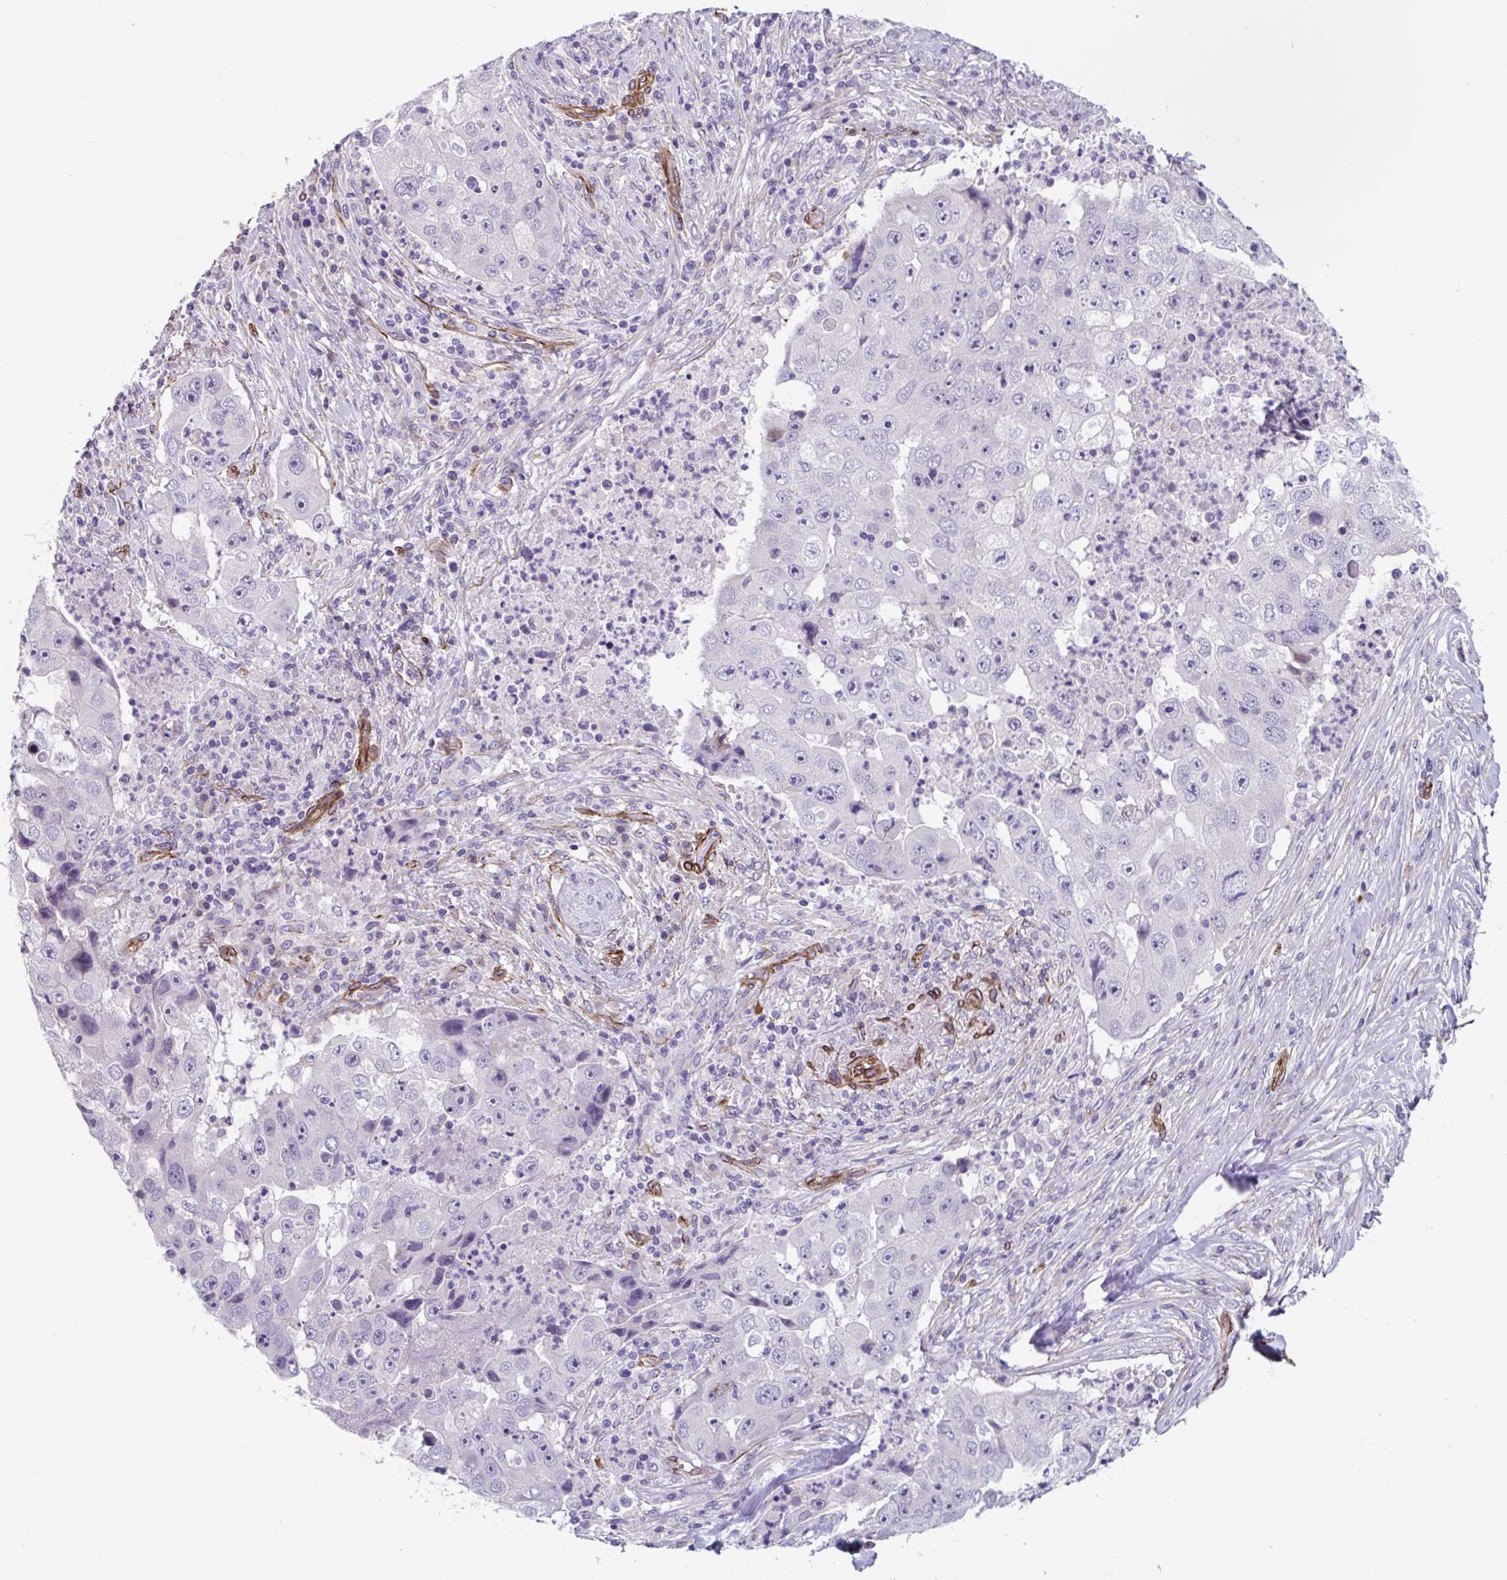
{"staining": {"intensity": "negative", "quantity": "none", "location": "none"}, "tissue": "lung cancer", "cell_type": "Tumor cells", "image_type": "cancer", "snomed": [{"axis": "morphology", "description": "Squamous cell carcinoma, NOS"}, {"axis": "topography", "description": "Lung"}], "caption": "Lung cancer (squamous cell carcinoma) was stained to show a protein in brown. There is no significant positivity in tumor cells. (Brightfield microscopy of DAB immunohistochemistry at high magnification).", "gene": "CITED4", "patient": {"sex": "male", "age": 64}}